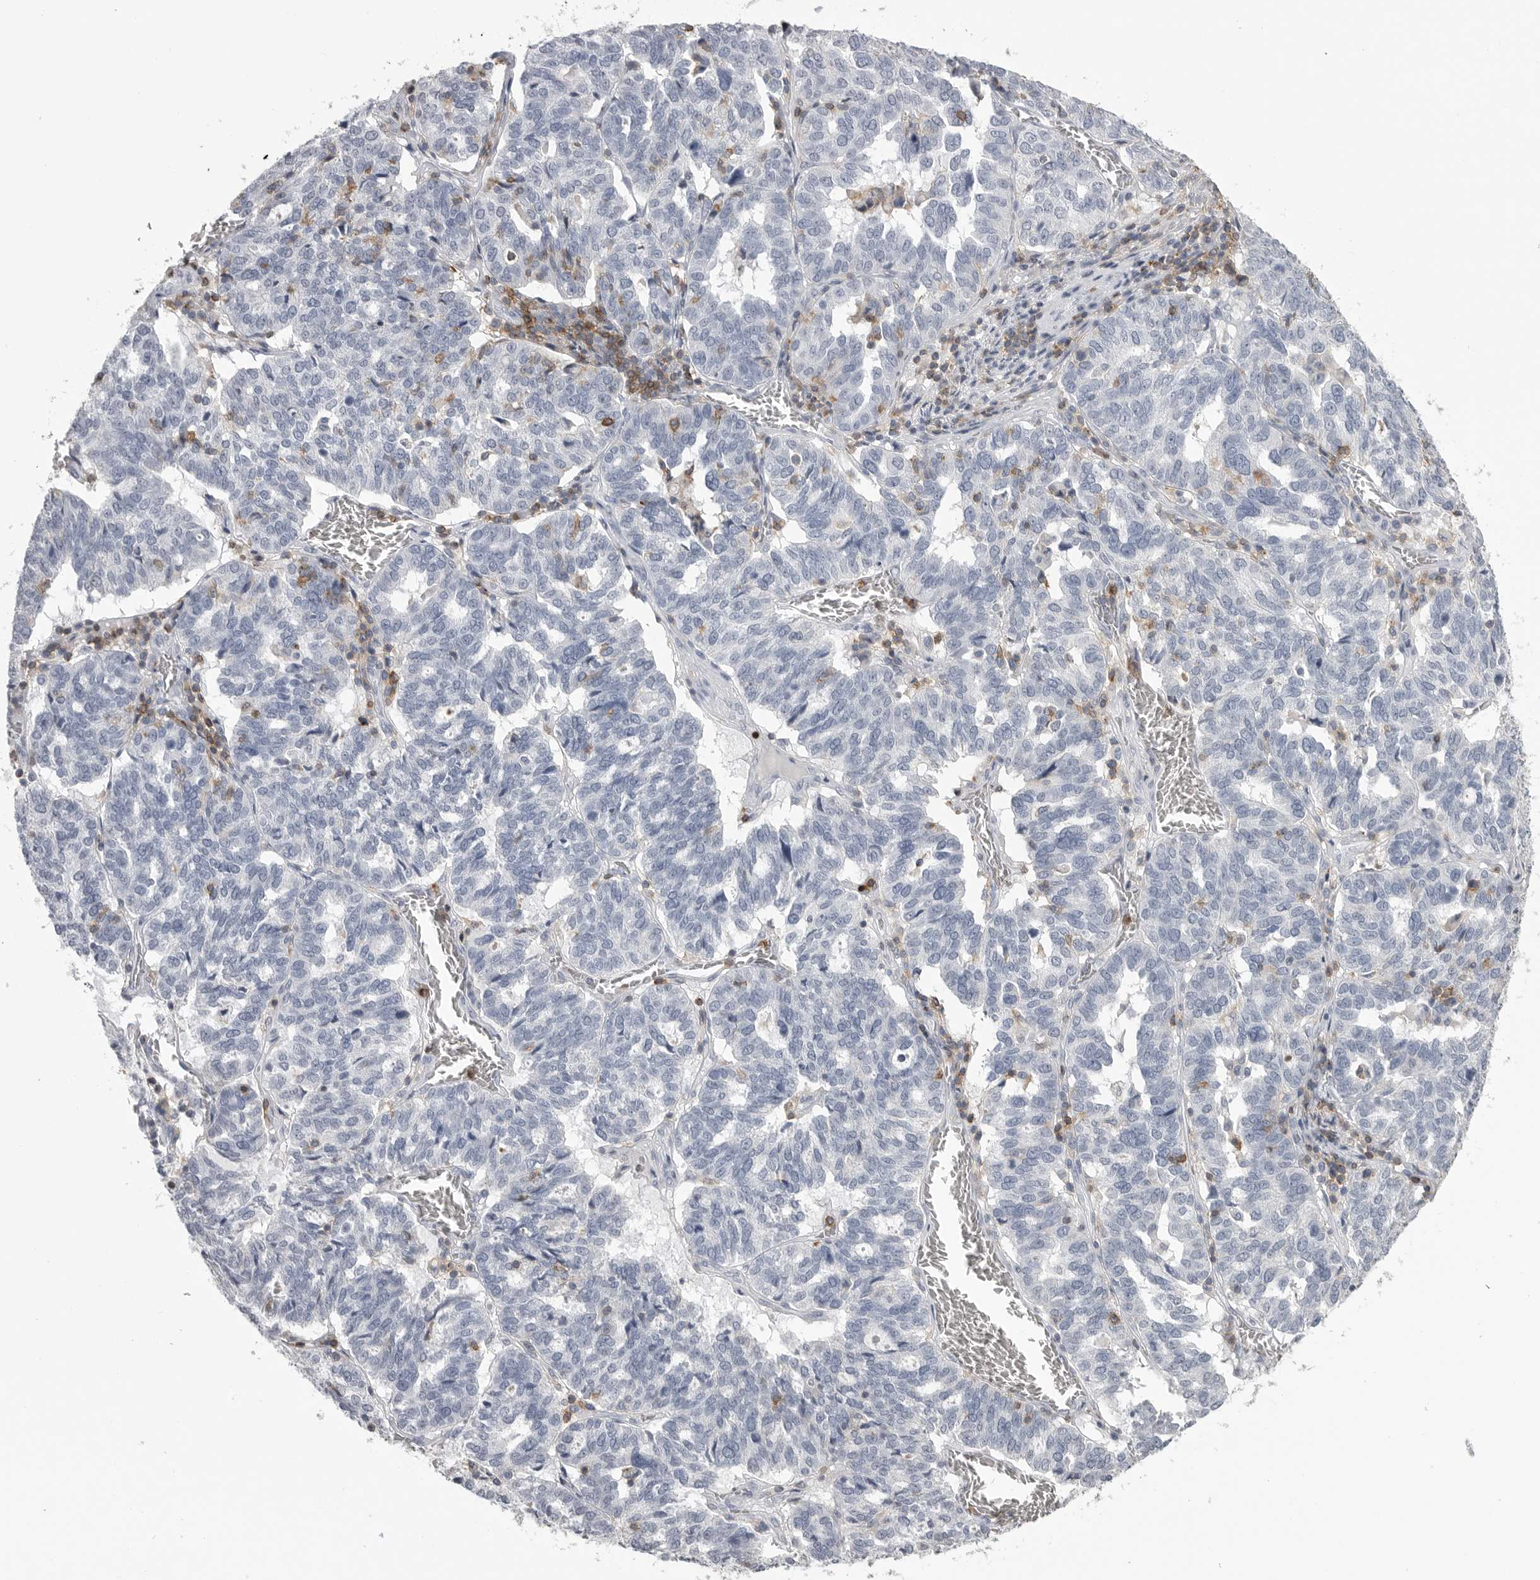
{"staining": {"intensity": "negative", "quantity": "none", "location": "none"}, "tissue": "ovarian cancer", "cell_type": "Tumor cells", "image_type": "cancer", "snomed": [{"axis": "morphology", "description": "Cystadenocarcinoma, serous, NOS"}, {"axis": "topography", "description": "Ovary"}], "caption": "Ovarian cancer (serous cystadenocarcinoma) was stained to show a protein in brown. There is no significant staining in tumor cells.", "gene": "ITGAL", "patient": {"sex": "female", "age": 59}}